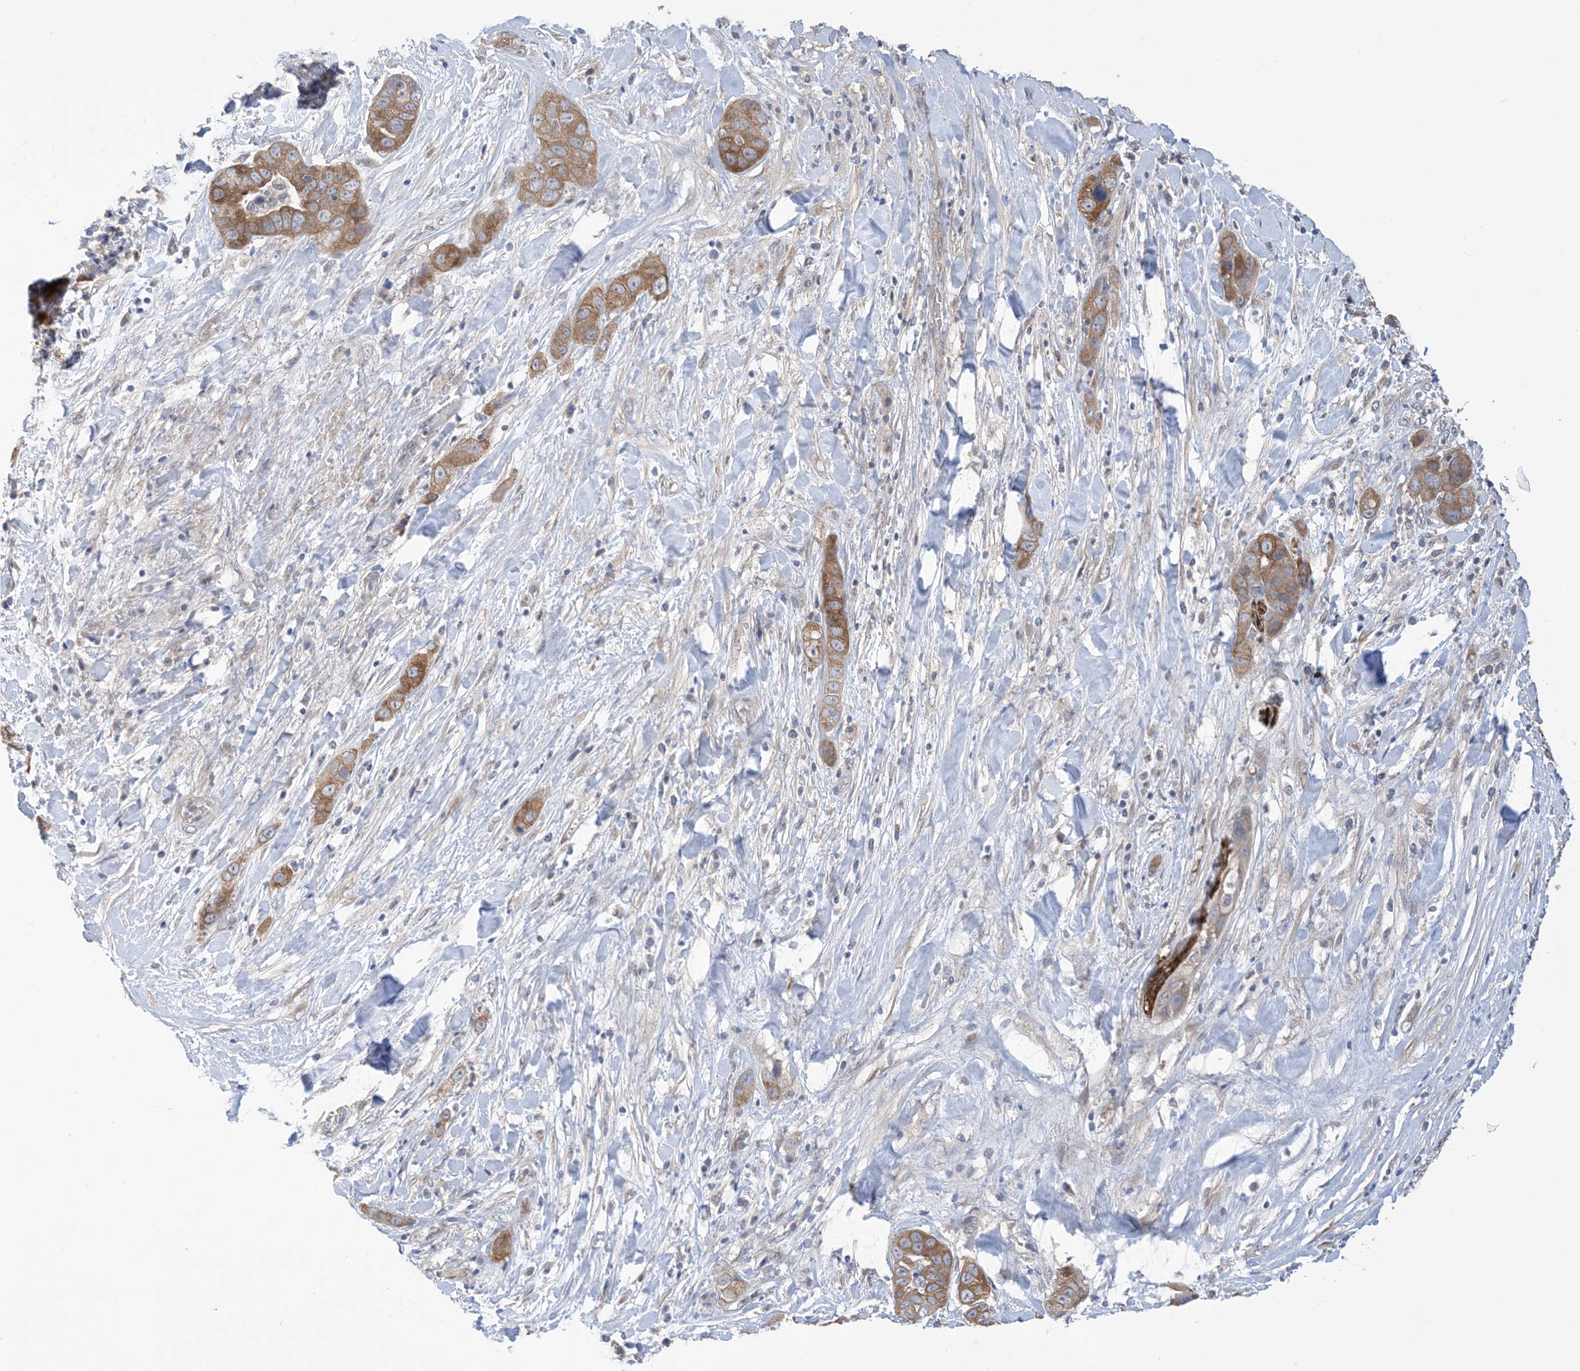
{"staining": {"intensity": "moderate", "quantity": ">75%", "location": "cytoplasmic/membranous"}, "tissue": "liver cancer", "cell_type": "Tumor cells", "image_type": "cancer", "snomed": [{"axis": "morphology", "description": "Cholangiocarcinoma"}, {"axis": "topography", "description": "Liver"}], "caption": "Approximately >75% of tumor cells in liver cholangiocarcinoma exhibit moderate cytoplasmic/membranous protein expression as visualized by brown immunohistochemical staining.", "gene": "EHBP1", "patient": {"sex": "female", "age": 52}}